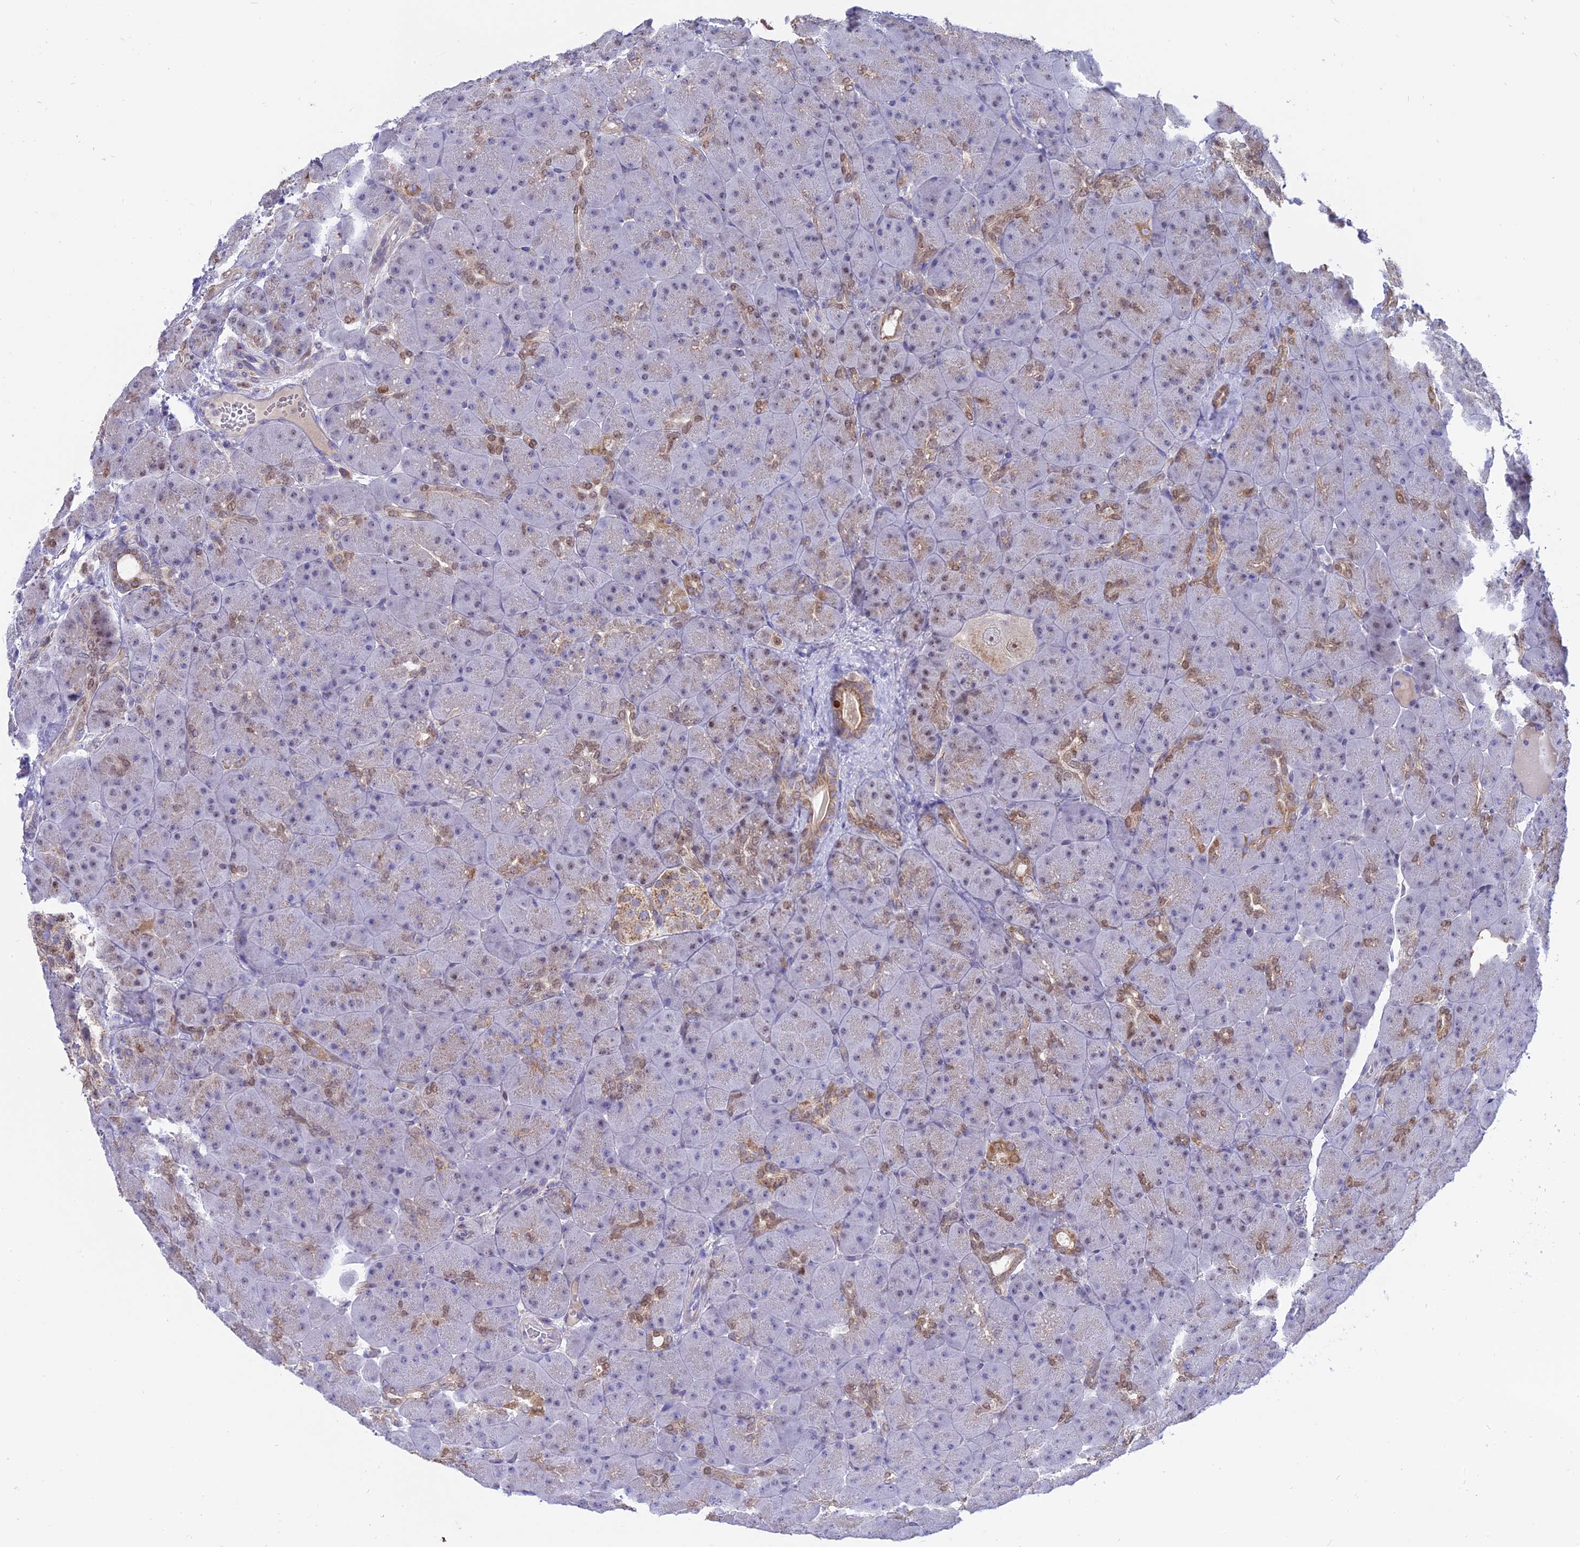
{"staining": {"intensity": "moderate", "quantity": "<25%", "location": "cytoplasmic/membranous,nuclear"}, "tissue": "pancreas", "cell_type": "Exocrine glandular cells", "image_type": "normal", "snomed": [{"axis": "morphology", "description": "Normal tissue, NOS"}, {"axis": "topography", "description": "Pancreas"}], "caption": "Protein analysis of benign pancreas demonstrates moderate cytoplasmic/membranous,nuclear positivity in approximately <25% of exocrine glandular cells.", "gene": "CENPV", "patient": {"sex": "male", "age": 66}}